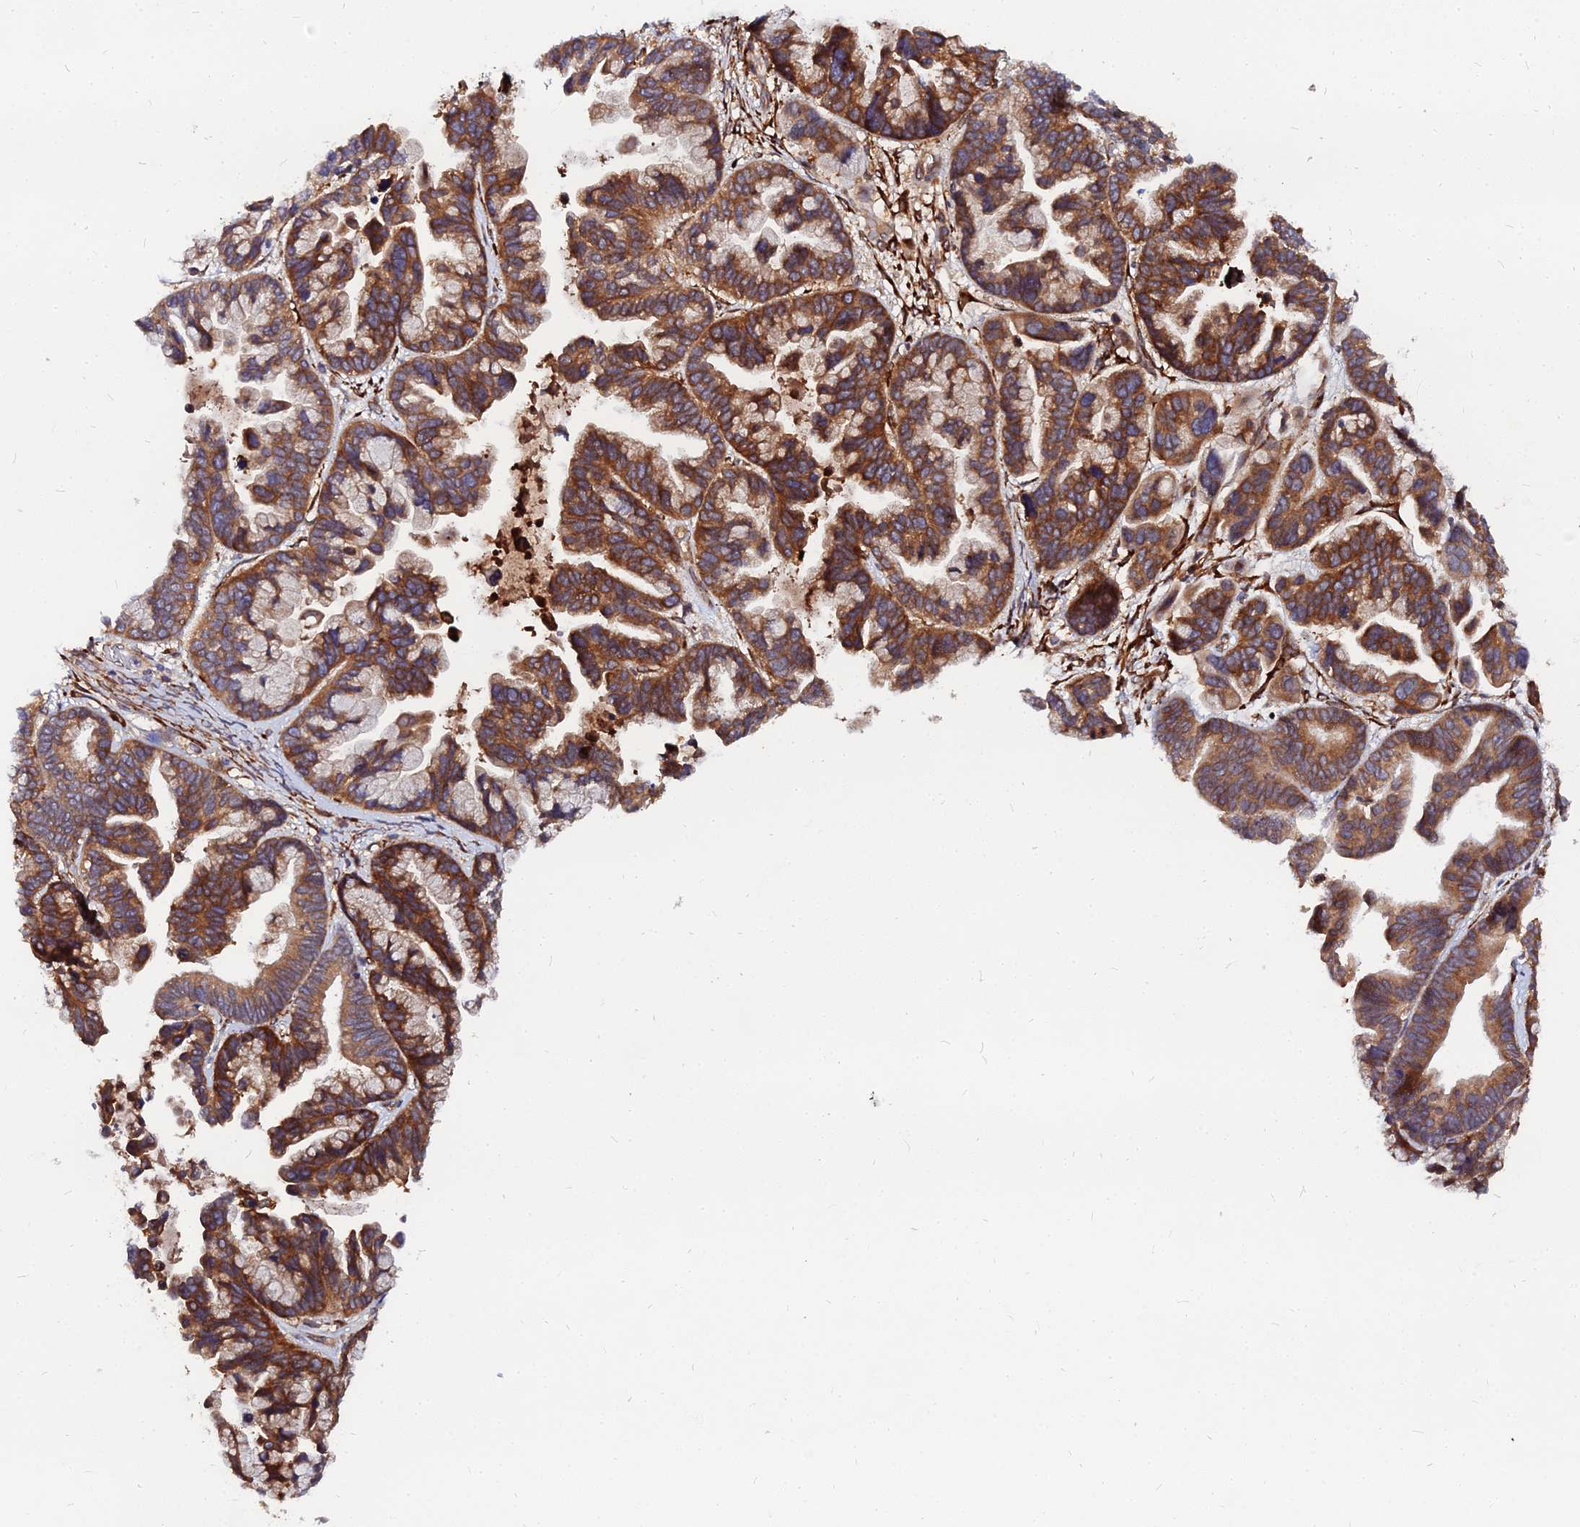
{"staining": {"intensity": "moderate", "quantity": ">75%", "location": "cytoplasmic/membranous"}, "tissue": "ovarian cancer", "cell_type": "Tumor cells", "image_type": "cancer", "snomed": [{"axis": "morphology", "description": "Cystadenocarcinoma, serous, NOS"}, {"axis": "topography", "description": "Ovary"}], "caption": "Moderate cytoplasmic/membranous positivity for a protein is present in about >75% of tumor cells of serous cystadenocarcinoma (ovarian) using IHC.", "gene": "PDE4D", "patient": {"sex": "female", "age": 56}}